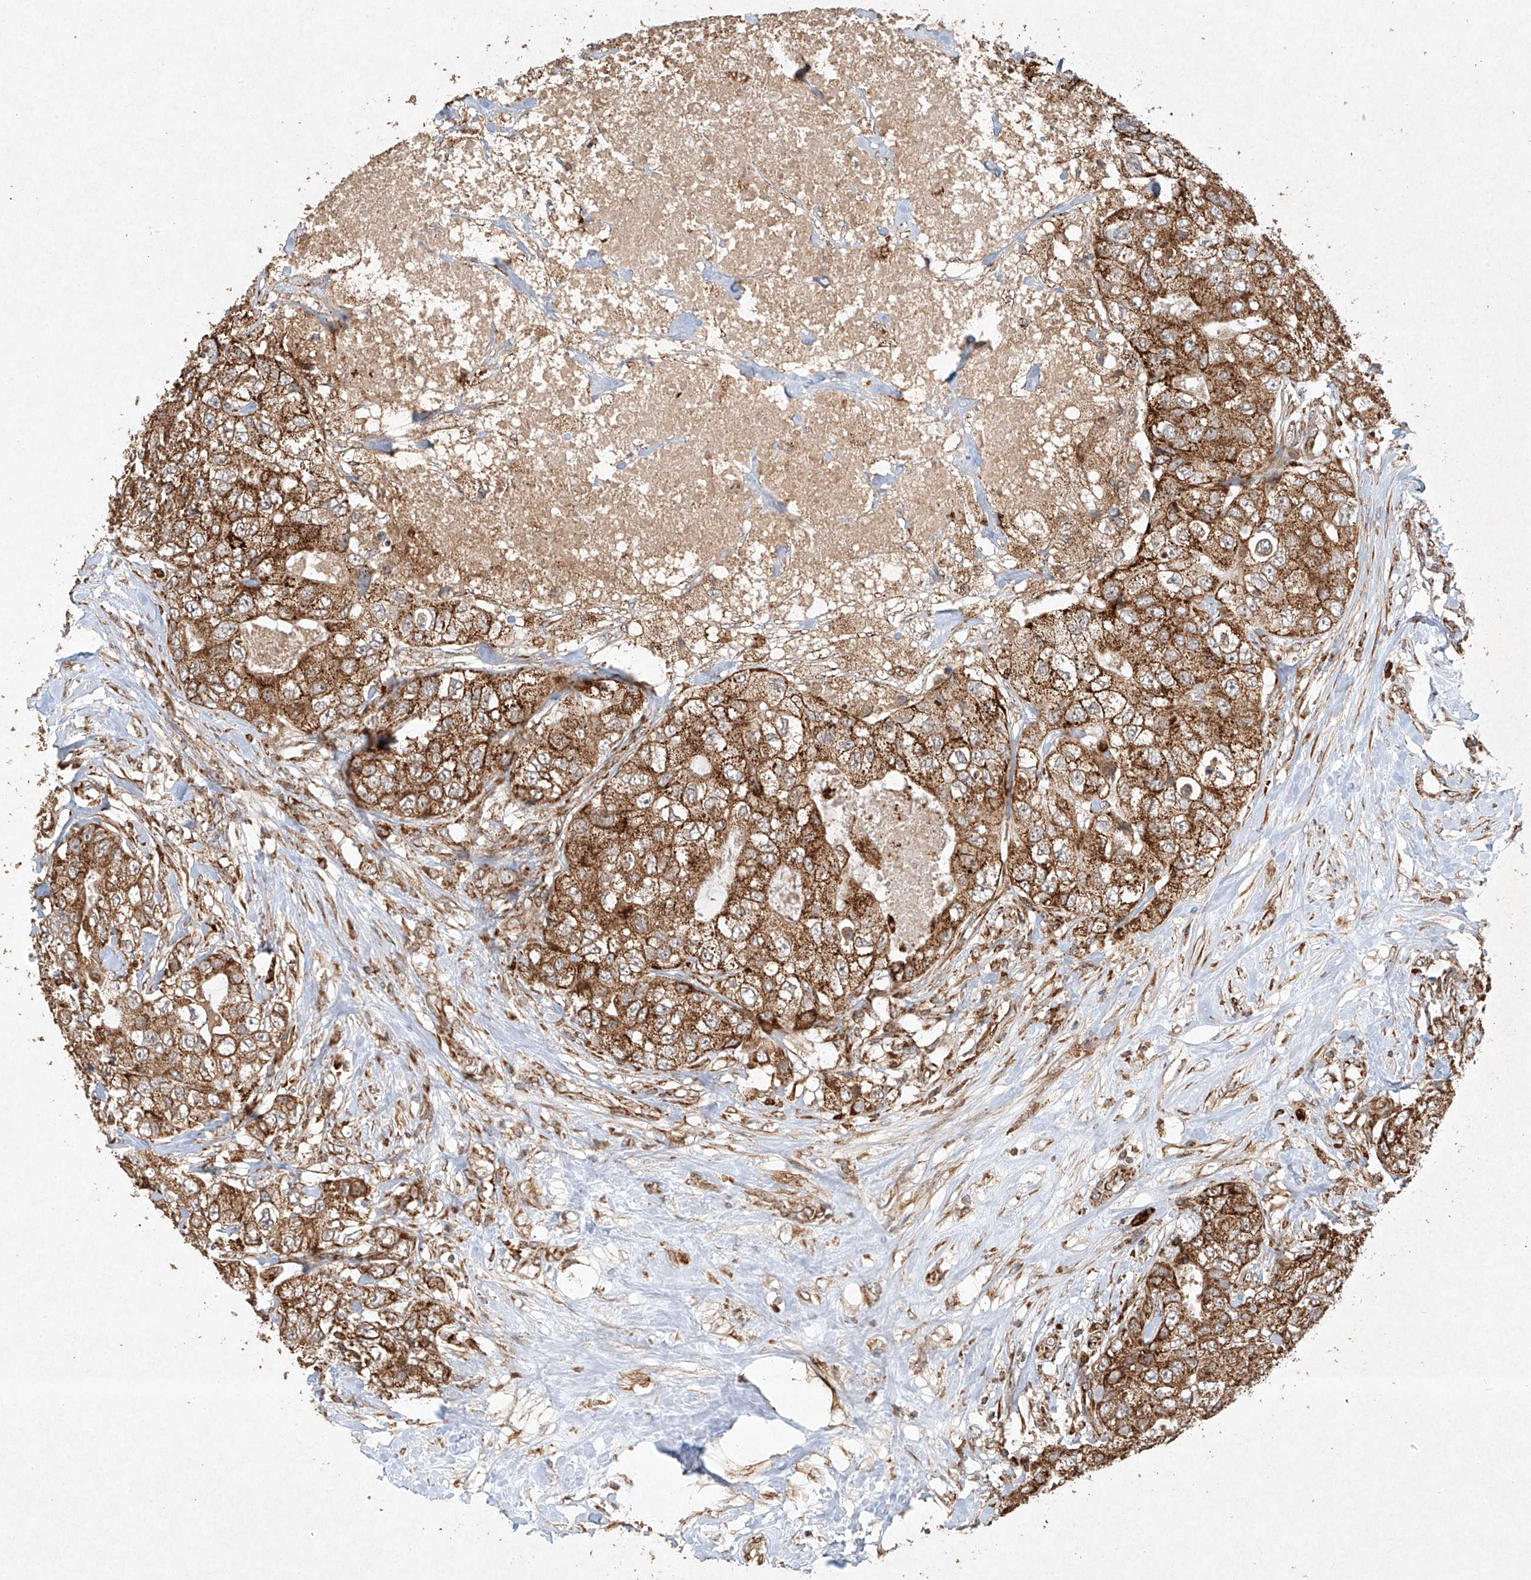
{"staining": {"intensity": "strong", "quantity": ">75%", "location": "cytoplasmic/membranous"}, "tissue": "breast cancer", "cell_type": "Tumor cells", "image_type": "cancer", "snomed": [{"axis": "morphology", "description": "Duct carcinoma"}, {"axis": "topography", "description": "Breast"}], "caption": "A micrograph of breast invasive ductal carcinoma stained for a protein demonstrates strong cytoplasmic/membranous brown staining in tumor cells. (DAB = brown stain, brightfield microscopy at high magnification).", "gene": "SEMA3B", "patient": {"sex": "female", "age": 62}}